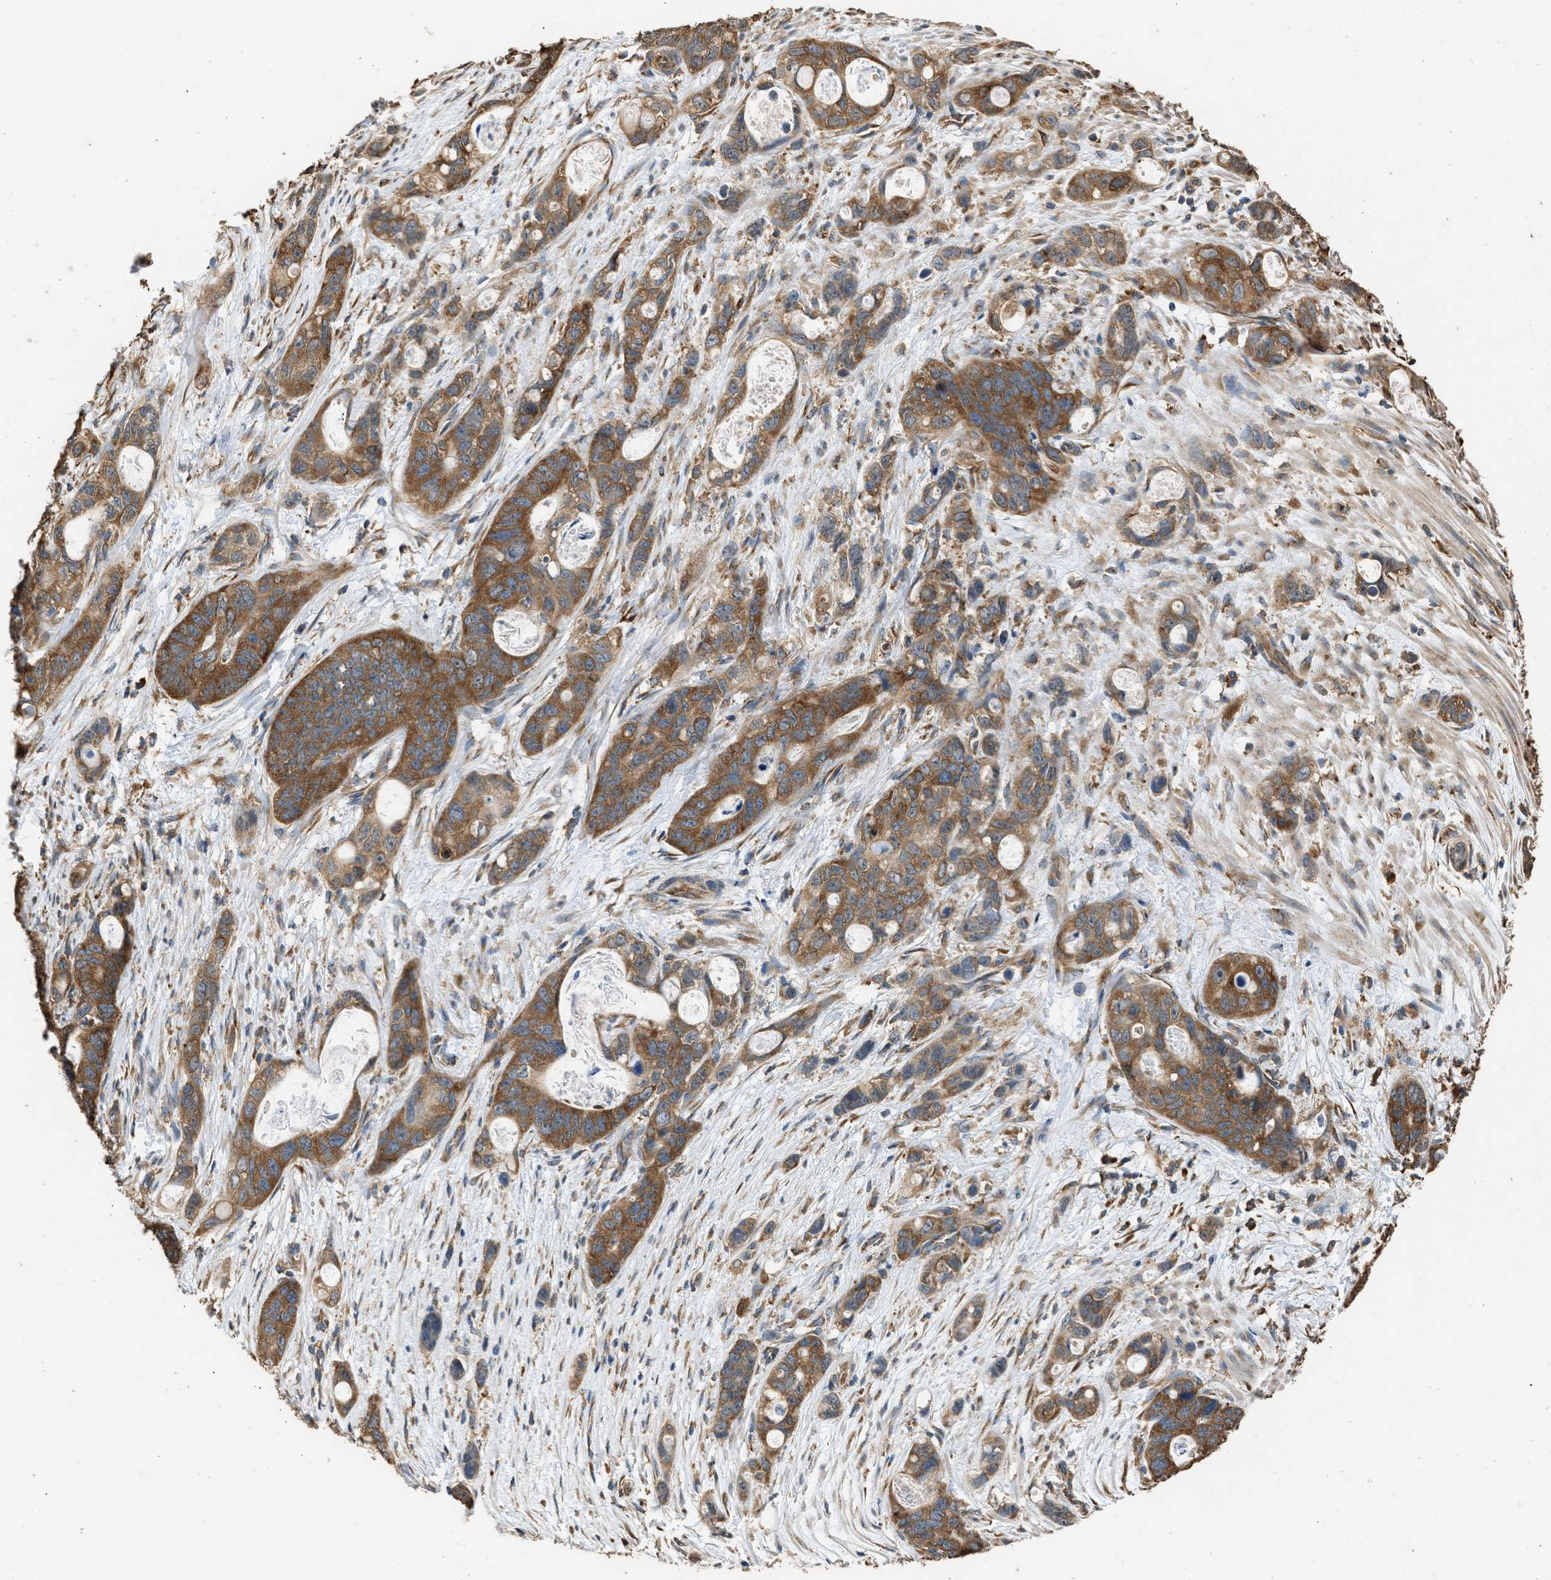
{"staining": {"intensity": "moderate", "quantity": ">75%", "location": "cytoplasmic/membranous"}, "tissue": "stomach cancer", "cell_type": "Tumor cells", "image_type": "cancer", "snomed": [{"axis": "morphology", "description": "Normal tissue, NOS"}, {"axis": "morphology", "description": "Adenocarcinoma, NOS"}, {"axis": "topography", "description": "Stomach"}], "caption": "Adenocarcinoma (stomach) was stained to show a protein in brown. There is medium levels of moderate cytoplasmic/membranous expression in about >75% of tumor cells.", "gene": "SLC36A4", "patient": {"sex": "female", "age": 89}}